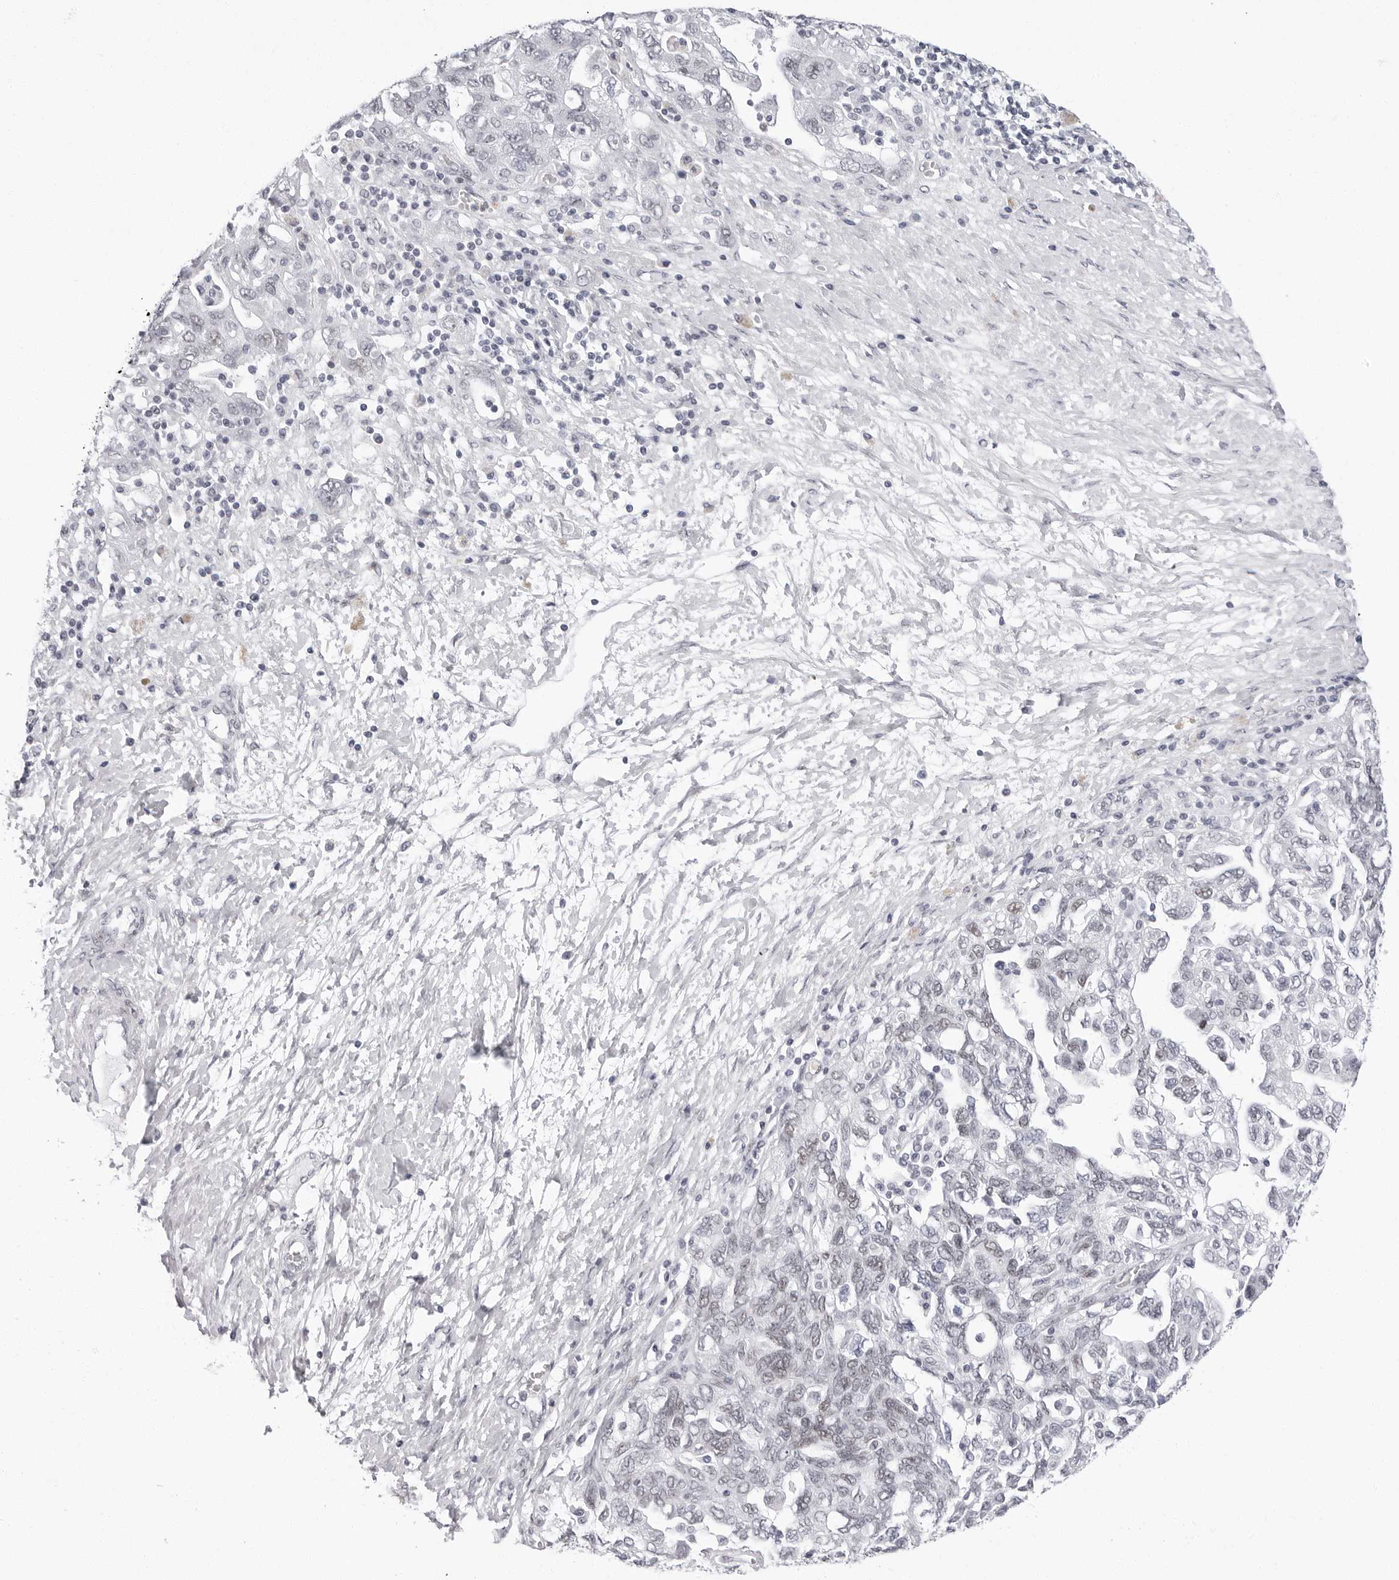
{"staining": {"intensity": "weak", "quantity": "<25%", "location": "nuclear"}, "tissue": "ovarian cancer", "cell_type": "Tumor cells", "image_type": "cancer", "snomed": [{"axis": "morphology", "description": "Carcinoma, NOS"}, {"axis": "morphology", "description": "Cystadenocarcinoma, serous, NOS"}, {"axis": "topography", "description": "Ovary"}], "caption": "This image is of carcinoma (ovarian) stained with immunohistochemistry (IHC) to label a protein in brown with the nuclei are counter-stained blue. There is no expression in tumor cells.", "gene": "VEZF1", "patient": {"sex": "female", "age": 69}}